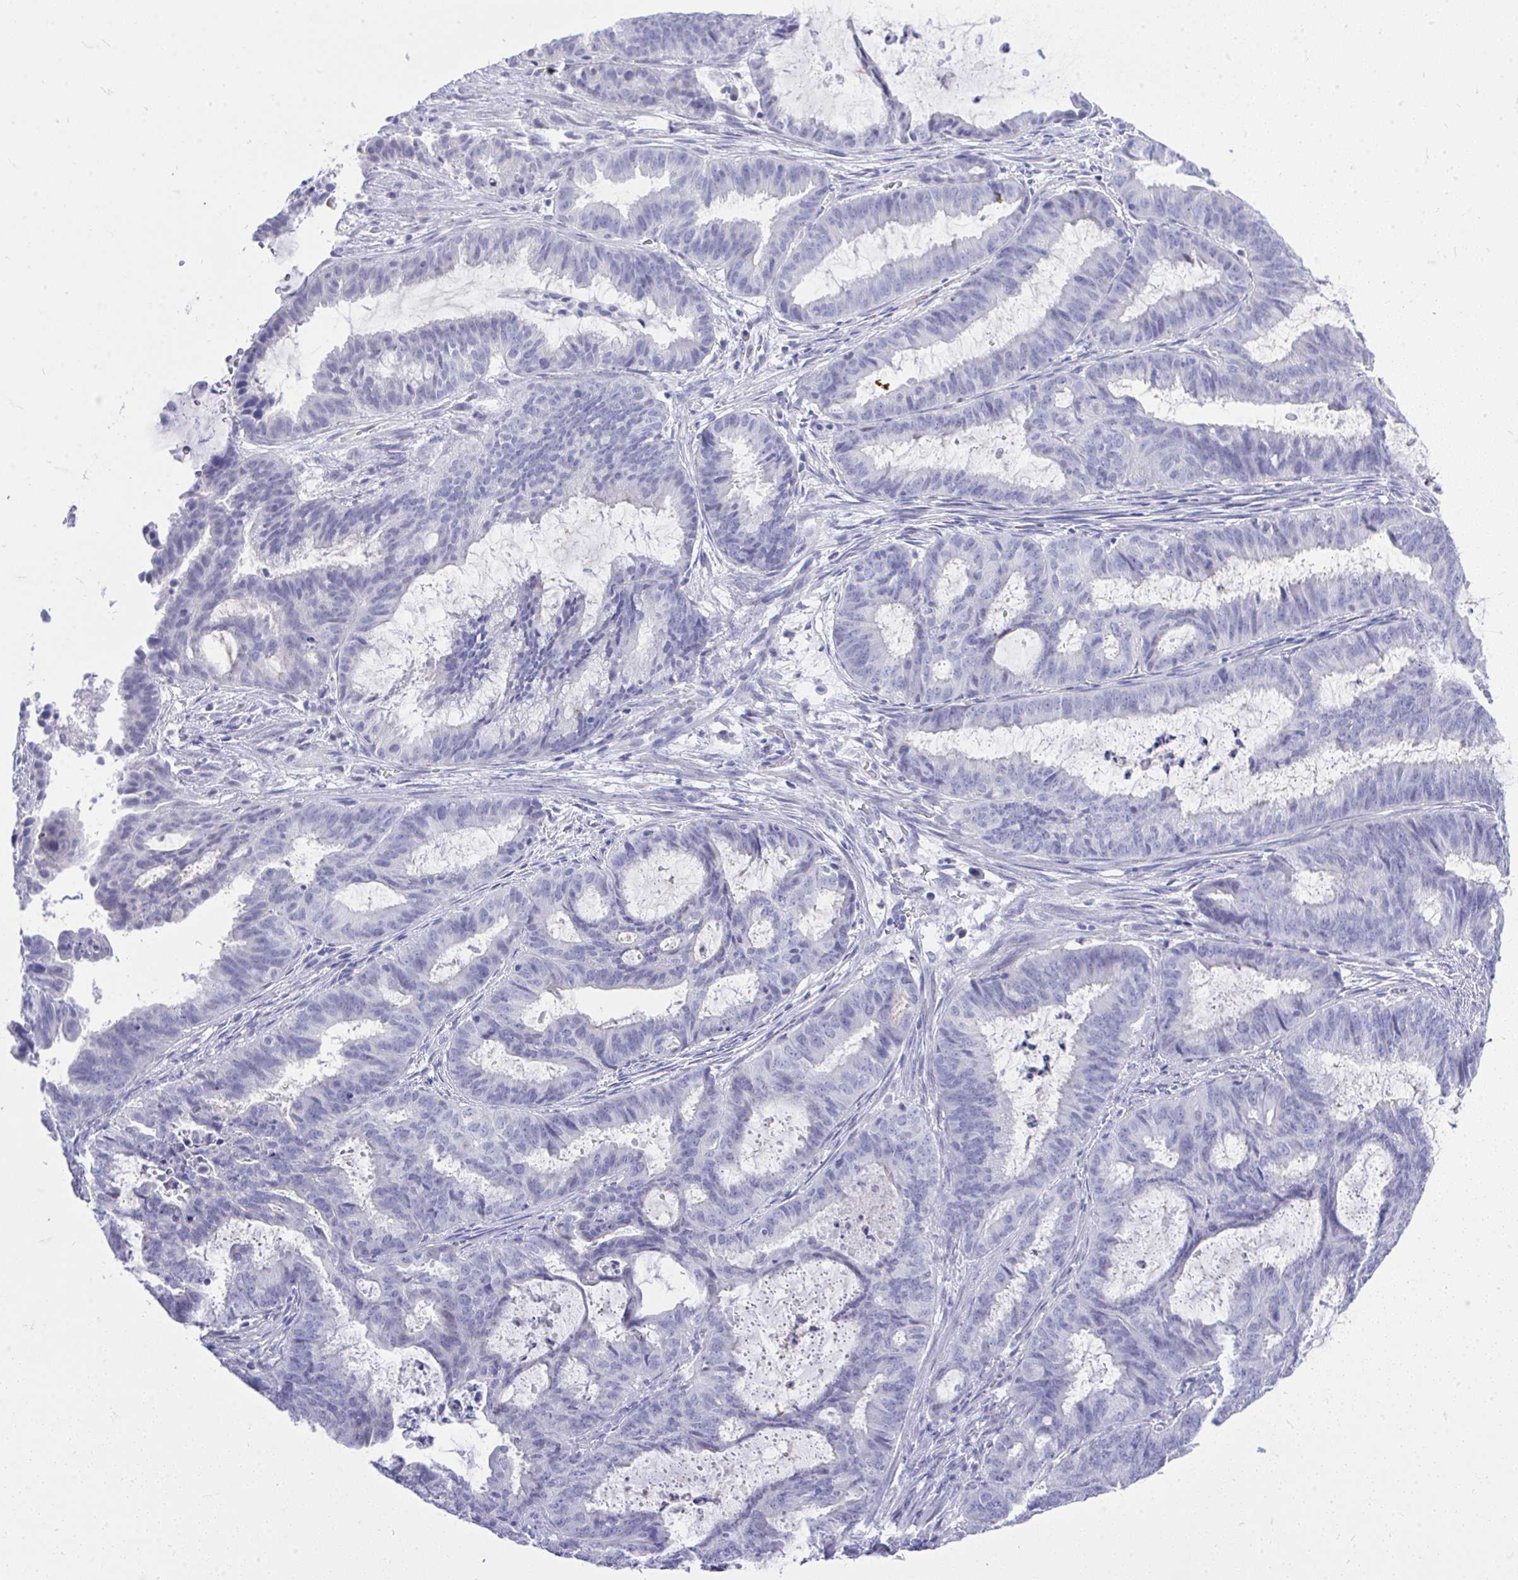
{"staining": {"intensity": "negative", "quantity": "none", "location": "none"}, "tissue": "endometrial cancer", "cell_type": "Tumor cells", "image_type": "cancer", "snomed": [{"axis": "morphology", "description": "Adenocarcinoma, NOS"}, {"axis": "topography", "description": "Endometrium"}], "caption": "The photomicrograph exhibits no staining of tumor cells in endometrial adenocarcinoma. Brightfield microscopy of immunohistochemistry stained with DAB (3,3'-diaminobenzidine) (brown) and hematoxylin (blue), captured at high magnification.", "gene": "MS4A12", "patient": {"sex": "female", "age": 51}}